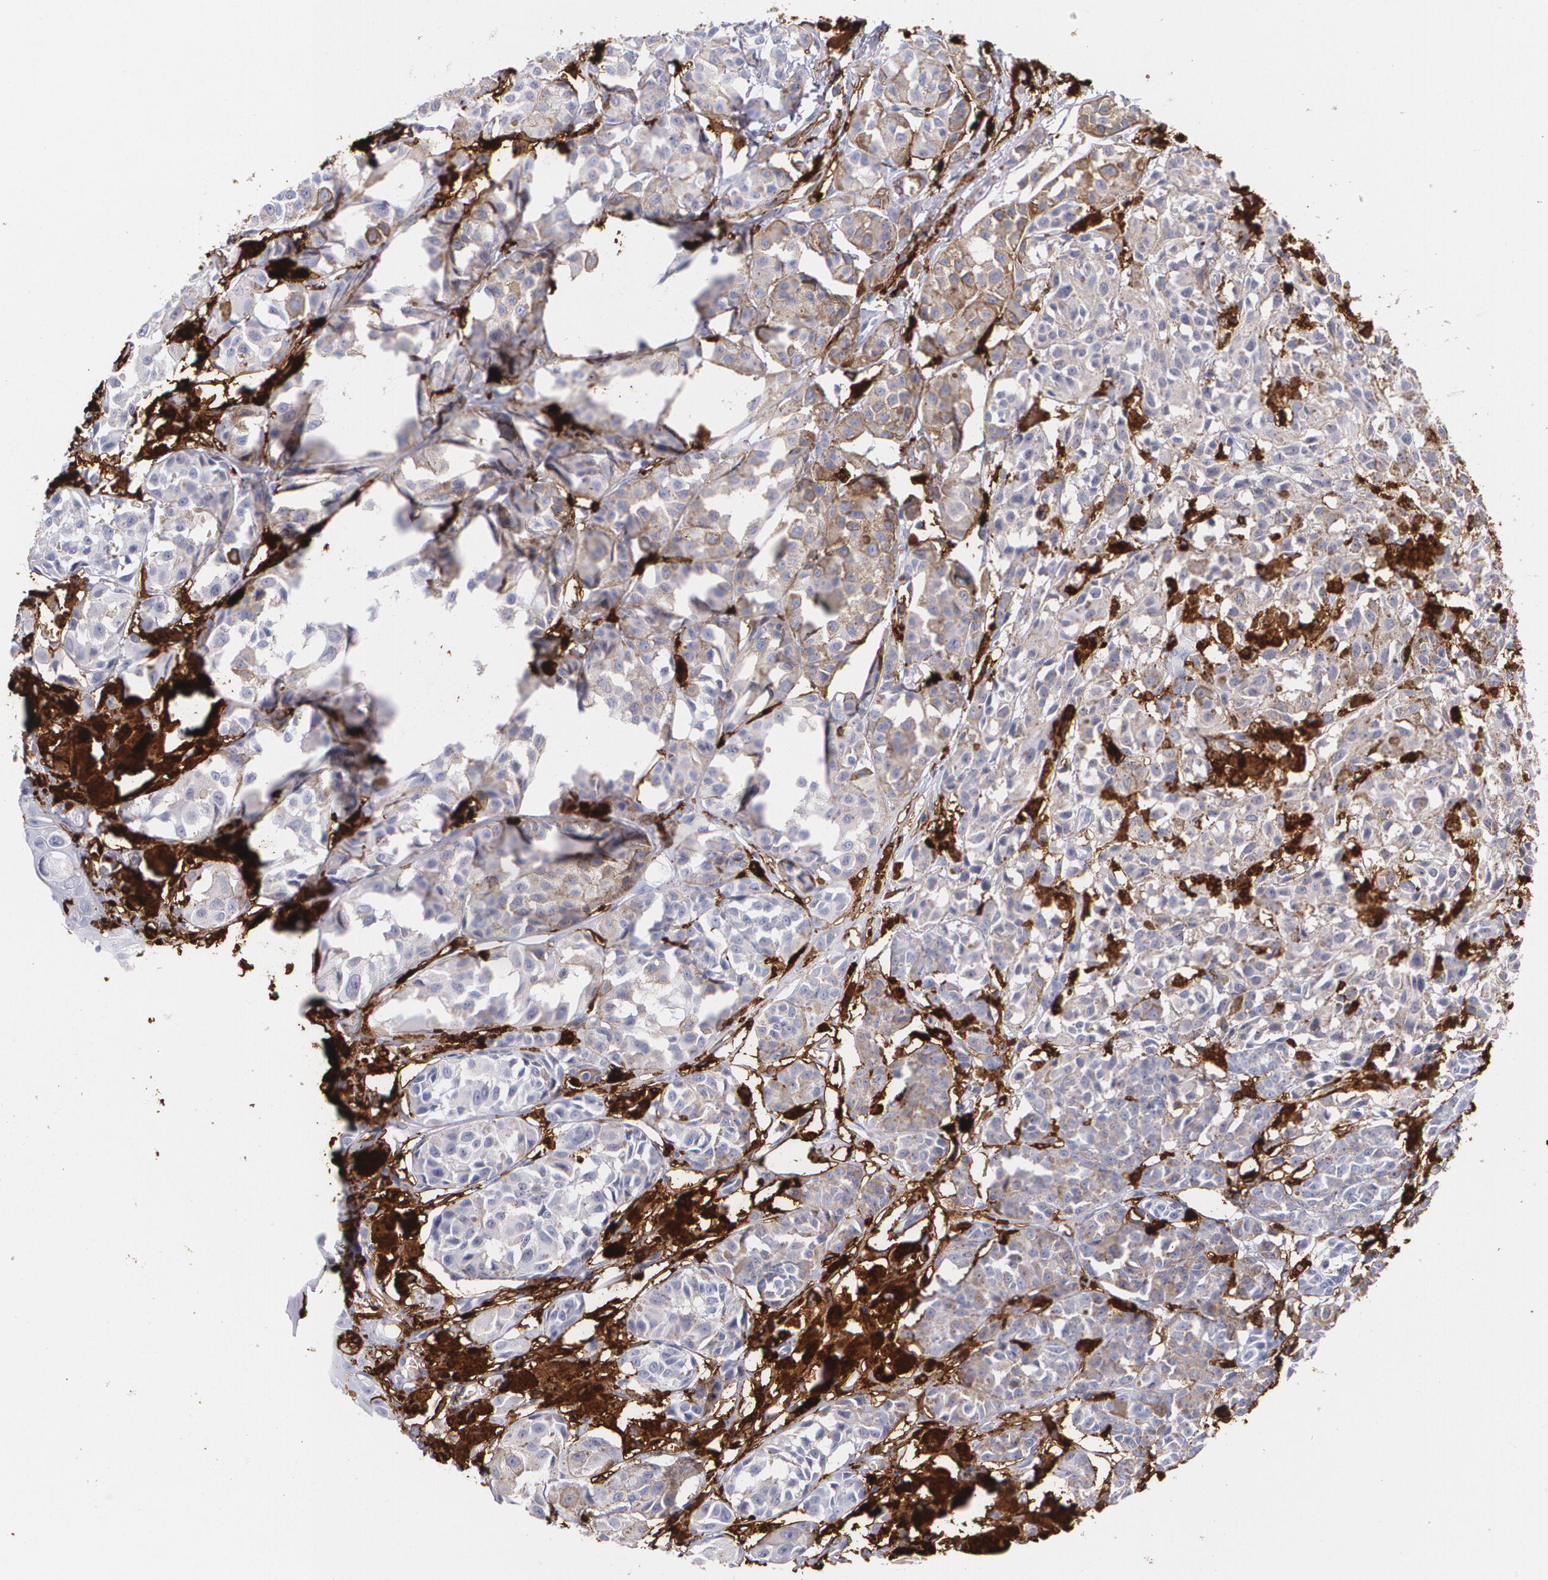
{"staining": {"intensity": "weak", "quantity": "25%-75%", "location": "cytoplasmic/membranous"}, "tissue": "melanoma", "cell_type": "Tumor cells", "image_type": "cancer", "snomed": [{"axis": "morphology", "description": "Malignant melanoma, NOS"}, {"axis": "topography", "description": "Skin"}], "caption": "Immunohistochemistry (DAB (3,3'-diaminobenzidine)) staining of human melanoma shows weak cytoplasmic/membranous protein staining in about 25%-75% of tumor cells.", "gene": "HLA-DRA", "patient": {"sex": "male", "age": 76}}